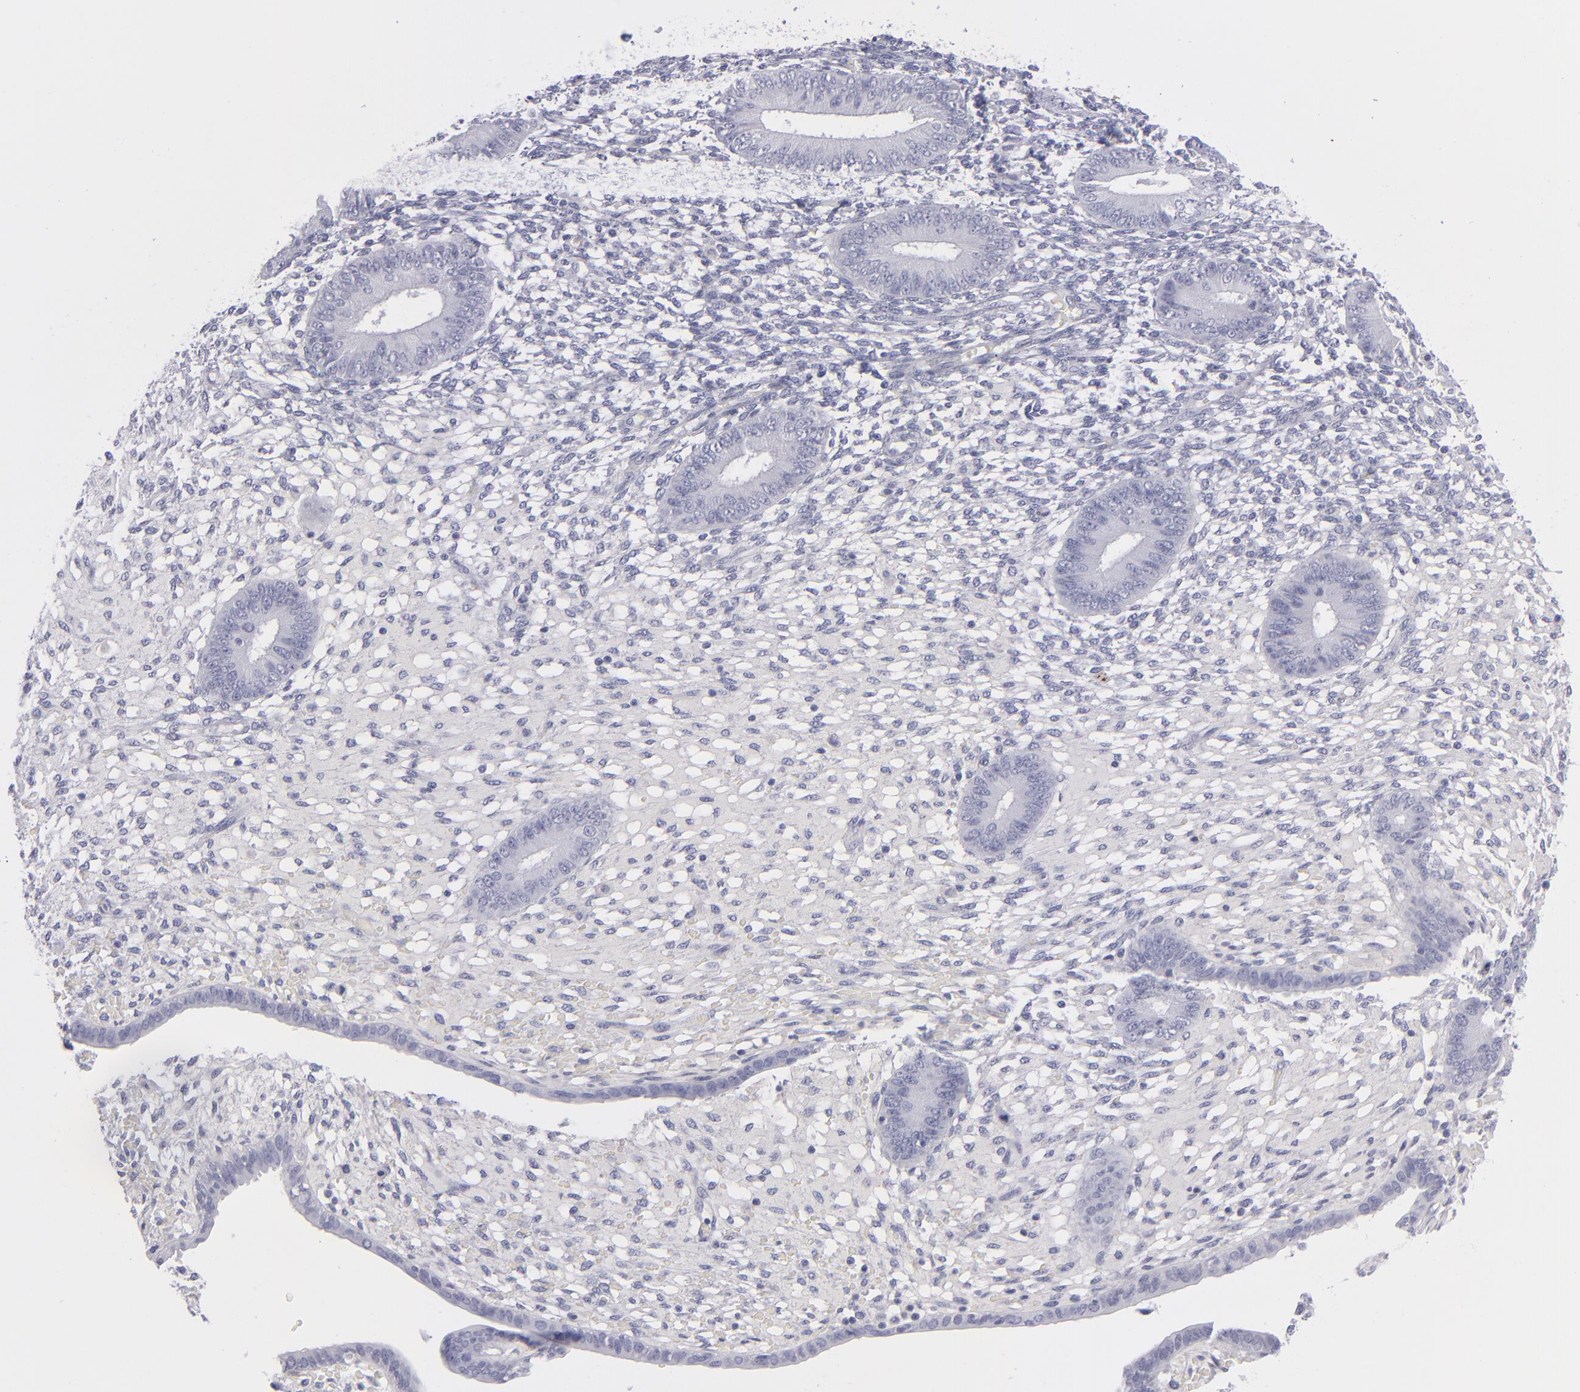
{"staining": {"intensity": "negative", "quantity": "none", "location": "none"}, "tissue": "endometrium", "cell_type": "Cells in endometrial stroma", "image_type": "normal", "snomed": [{"axis": "morphology", "description": "Normal tissue, NOS"}, {"axis": "topography", "description": "Endometrium"}], "caption": "A photomicrograph of endometrium stained for a protein reveals no brown staining in cells in endometrial stroma. (Stains: DAB (3,3'-diaminobenzidine) immunohistochemistry (IHC) with hematoxylin counter stain, Microscopy: brightfield microscopy at high magnification).", "gene": "MYH11", "patient": {"sex": "female", "age": 42}}